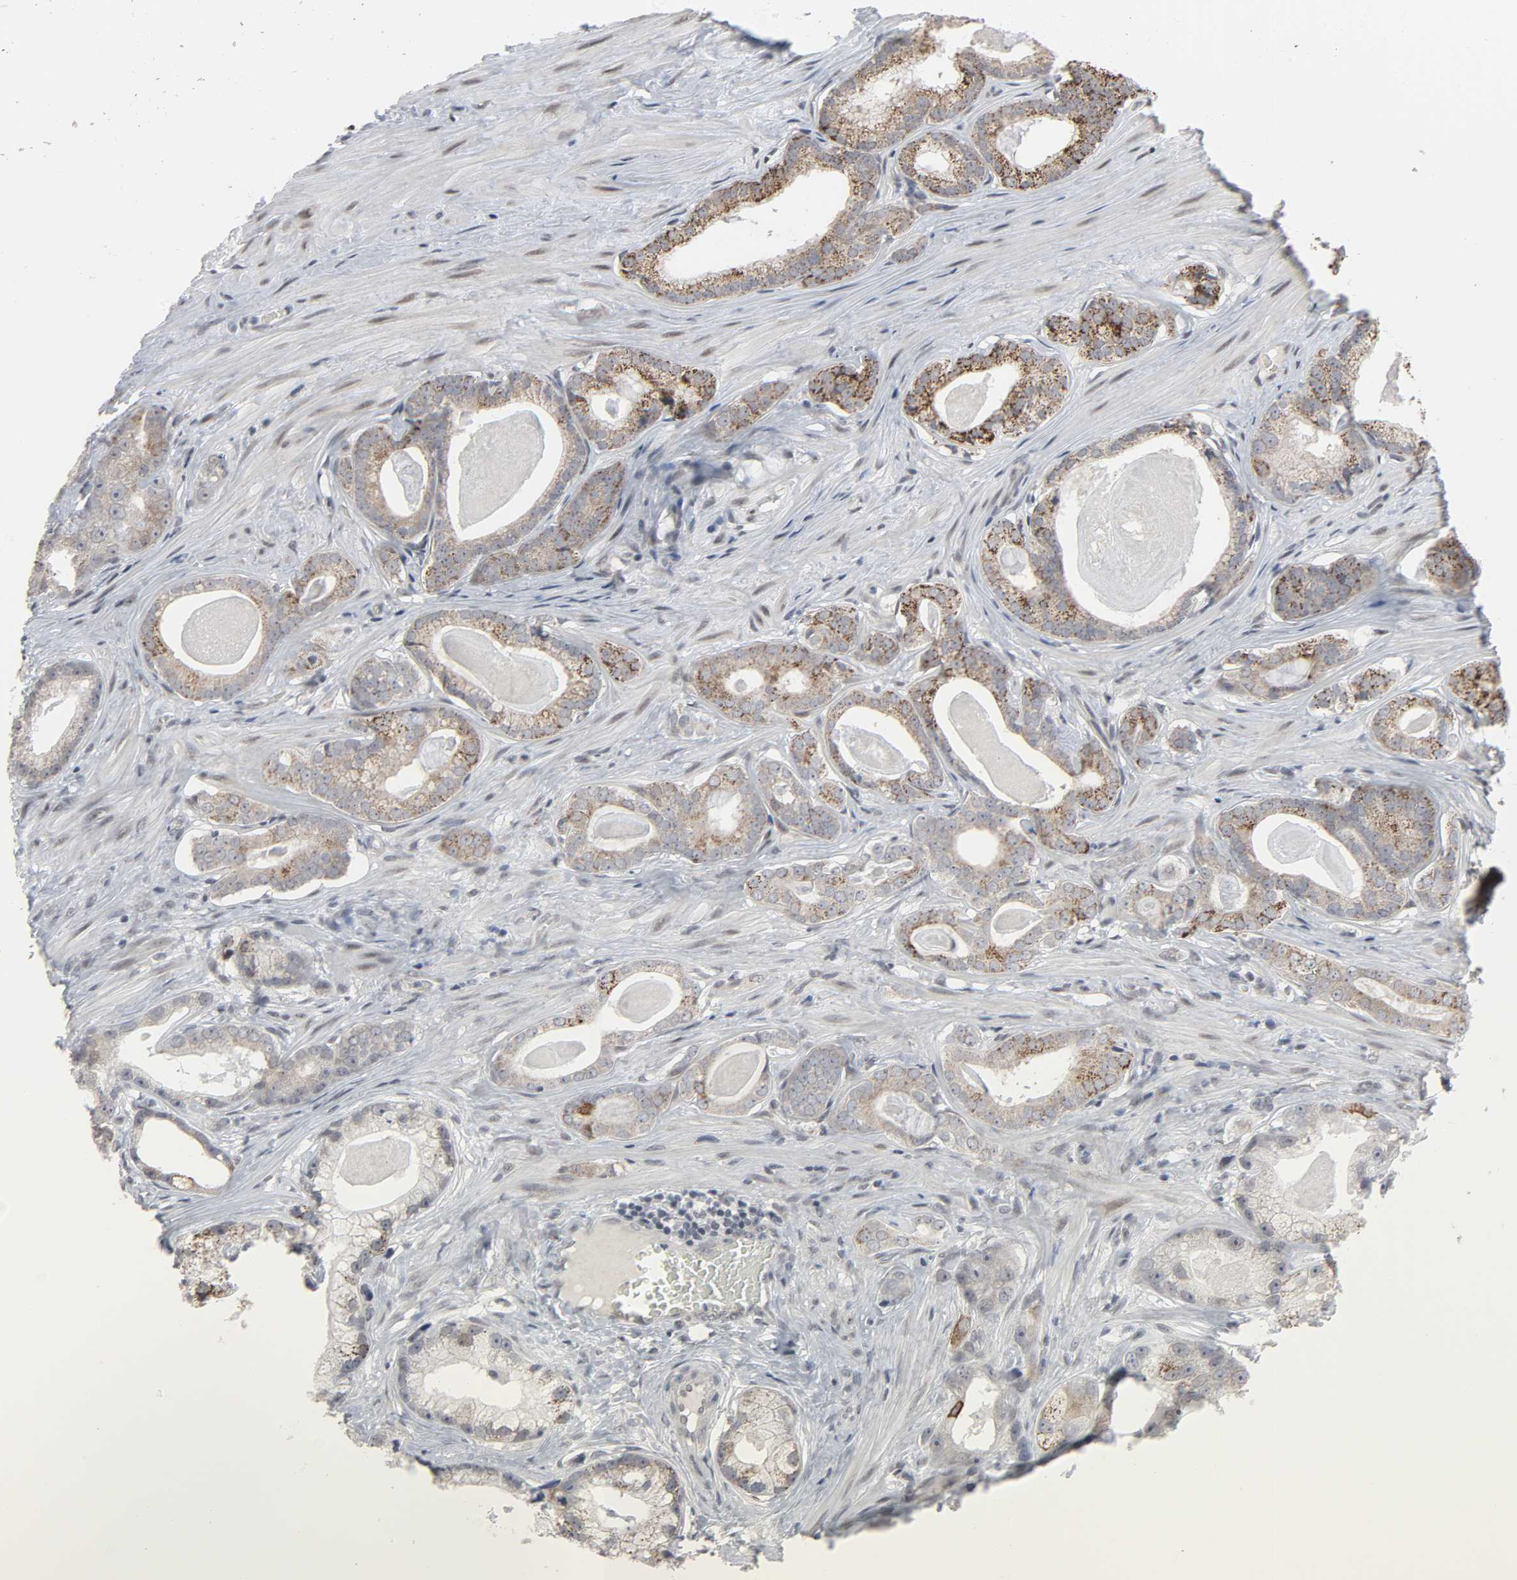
{"staining": {"intensity": "strong", "quantity": "25%-75%", "location": "cytoplasmic/membranous"}, "tissue": "prostate cancer", "cell_type": "Tumor cells", "image_type": "cancer", "snomed": [{"axis": "morphology", "description": "Adenocarcinoma, Low grade"}, {"axis": "topography", "description": "Prostate"}], "caption": "High-magnification brightfield microscopy of prostate low-grade adenocarcinoma stained with DAB (3,3'-diaminobenzidine) (brown) and counterstained with hematoxylin (blue). tumor cells exhibit strong cytoplasmic/membranous positivity is present in approximately25%-75% of cells.", "gene": "MUC1", "patient": {"sex": "male", "age": 59}}